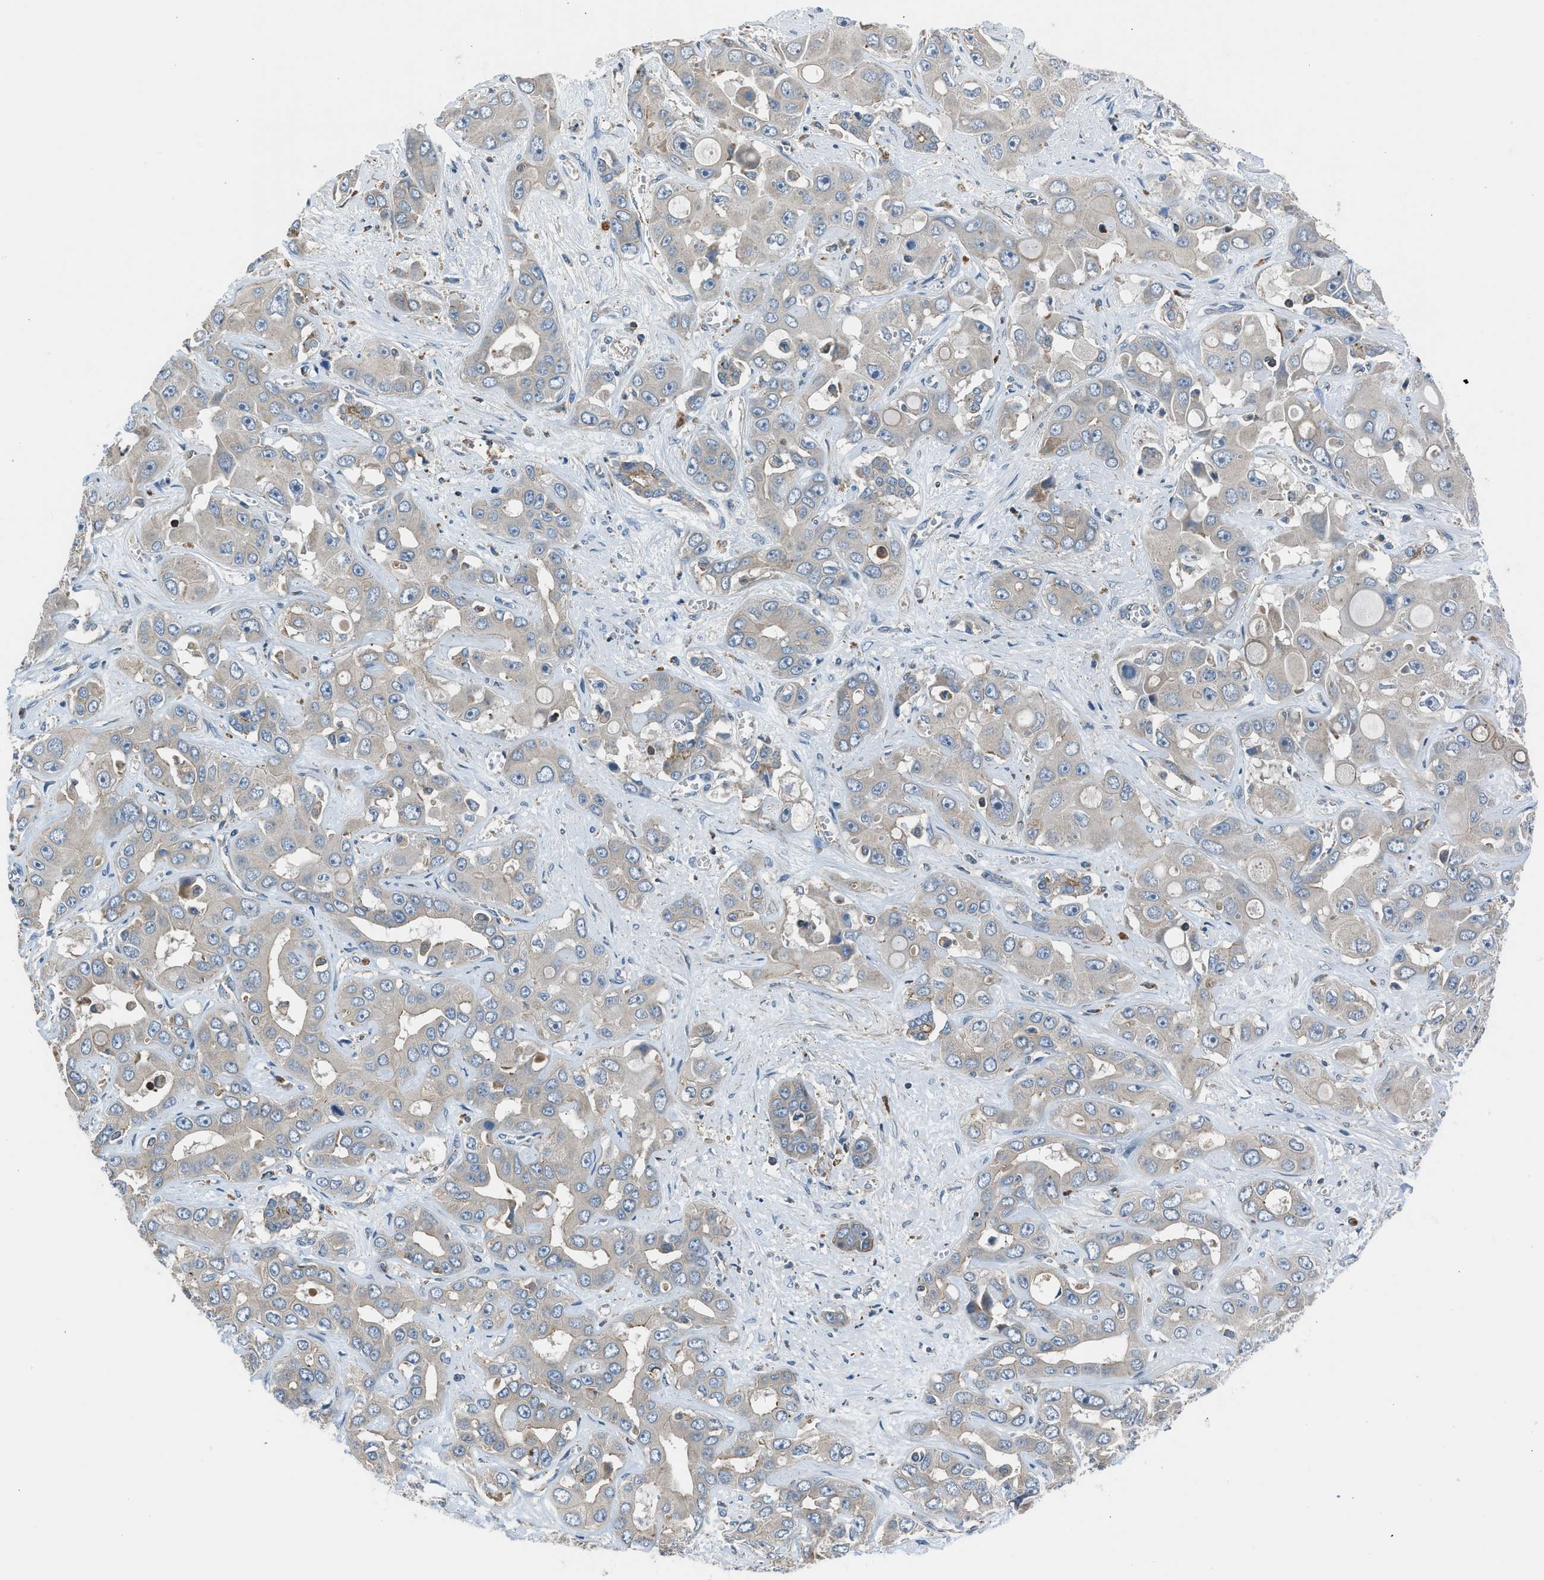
{"staining": {"intensity": "weak", "quantity": ">75%", "location": "cytoplasmic/membranous"}, "tissue": "liver cancer", "cell_type": "Tumor cells", "image_type": "cancer", "snomed": [{"axis": "morphology", "description": "Cholangiocarcinoma"}, {"axis": "topography", "description": "Liver"}], "caption": "Weak cytoplasmic/membranous staining is seen in about >75% of tumor cells in liver cancer. The staining is performed using DAB brown chromogen to label protein expression. The nuclei are counter-stained blue using hematoxylin.", "gene": "LMLN", "patient": {"sex": "female", "age": 52}}